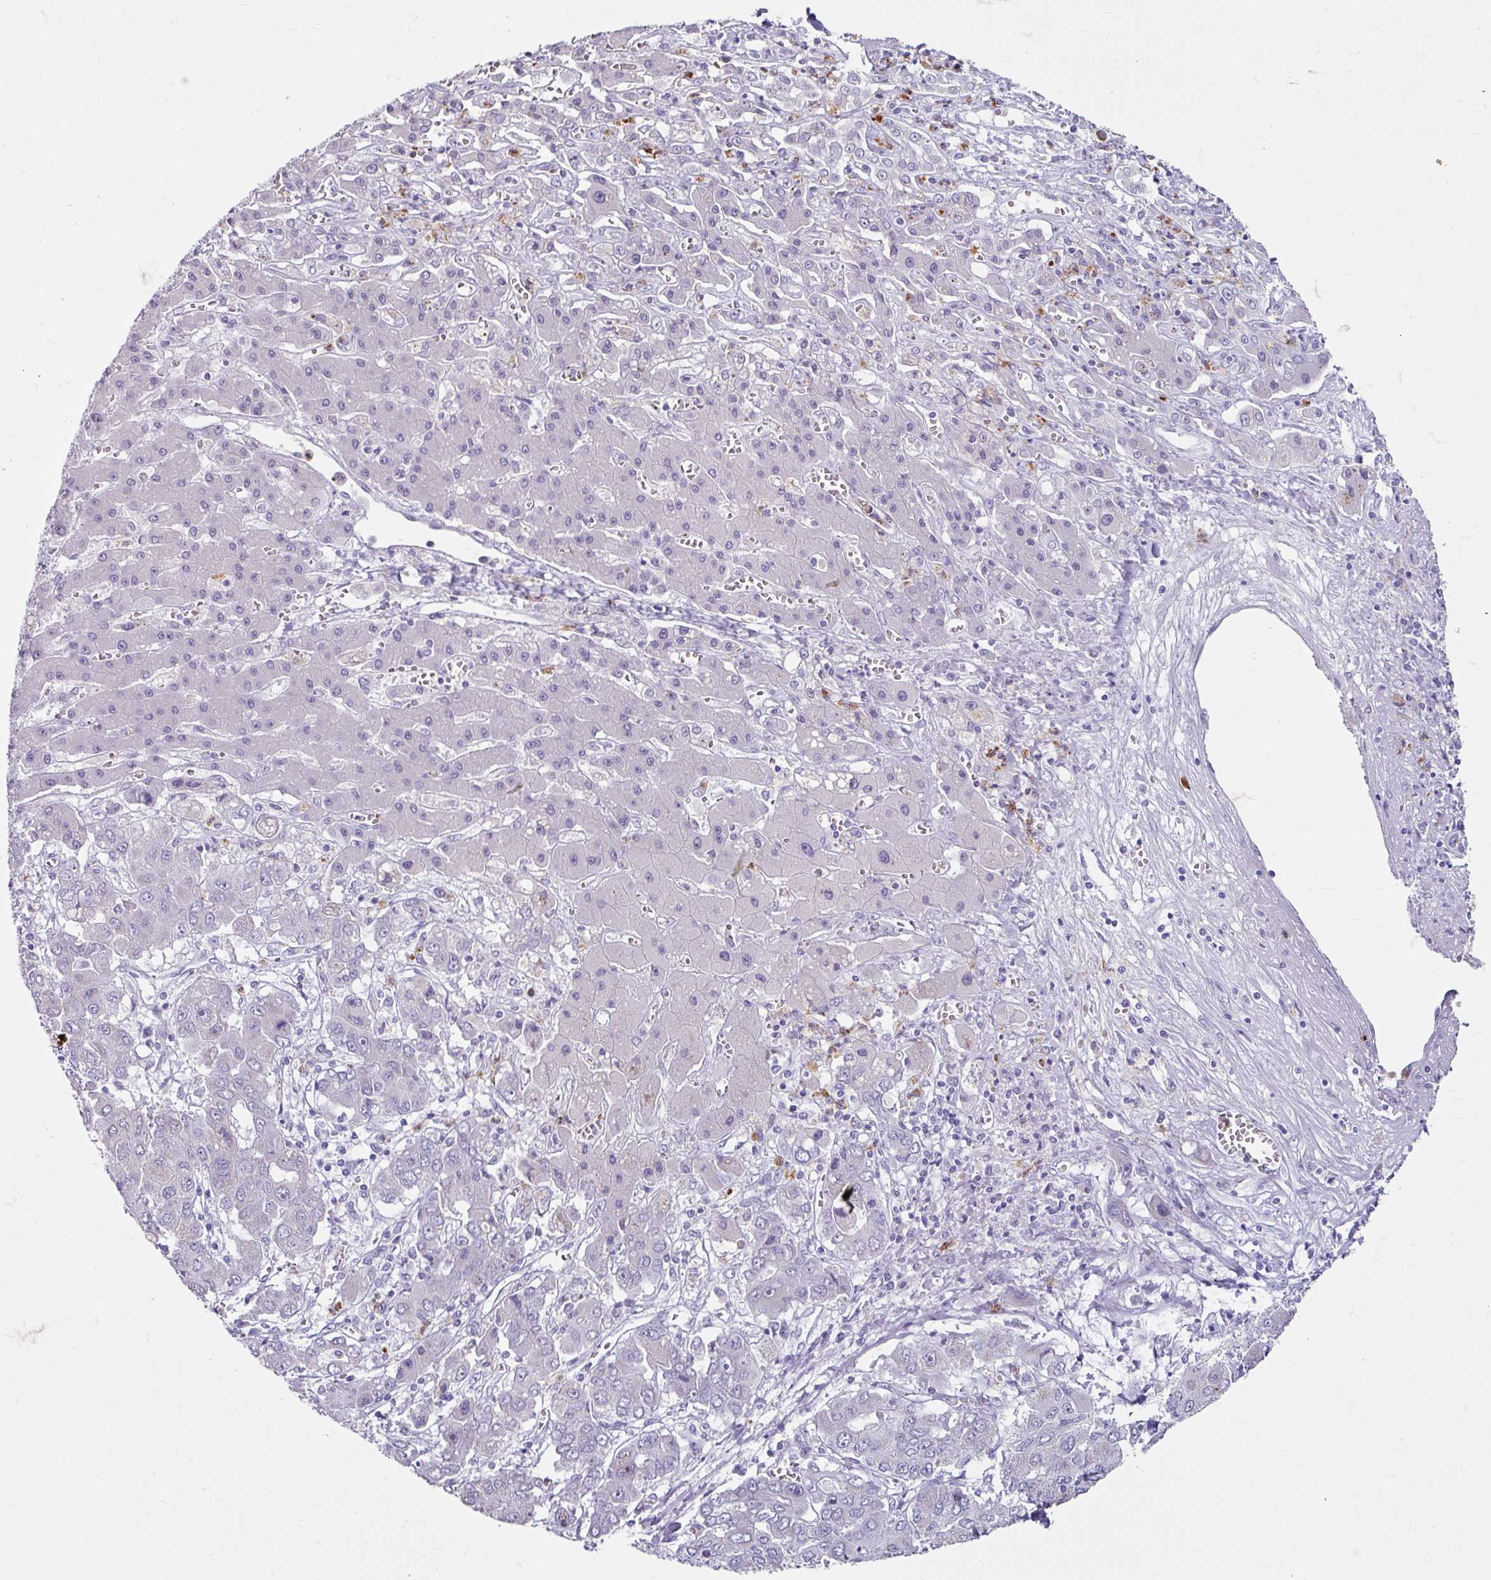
{"staining": {"intensity": "negative", "quantity": "none", "location": "none"}, "tissue": "liver cancer", "cell_type": "Tumor cells", "image_type": "cancer", "snomed": [{"axis": "morphology", "description": "Cholangiocarcinoma"}, {"axis": "topography", "description": "Liver"}], "caption": "Immunohistochemical staining of human cholangiocarcinoma (liver) exhibits no significant staining in tumor cells.", "gene": "ANKRD1", "patient": {"sex": "male", "age": 67}}